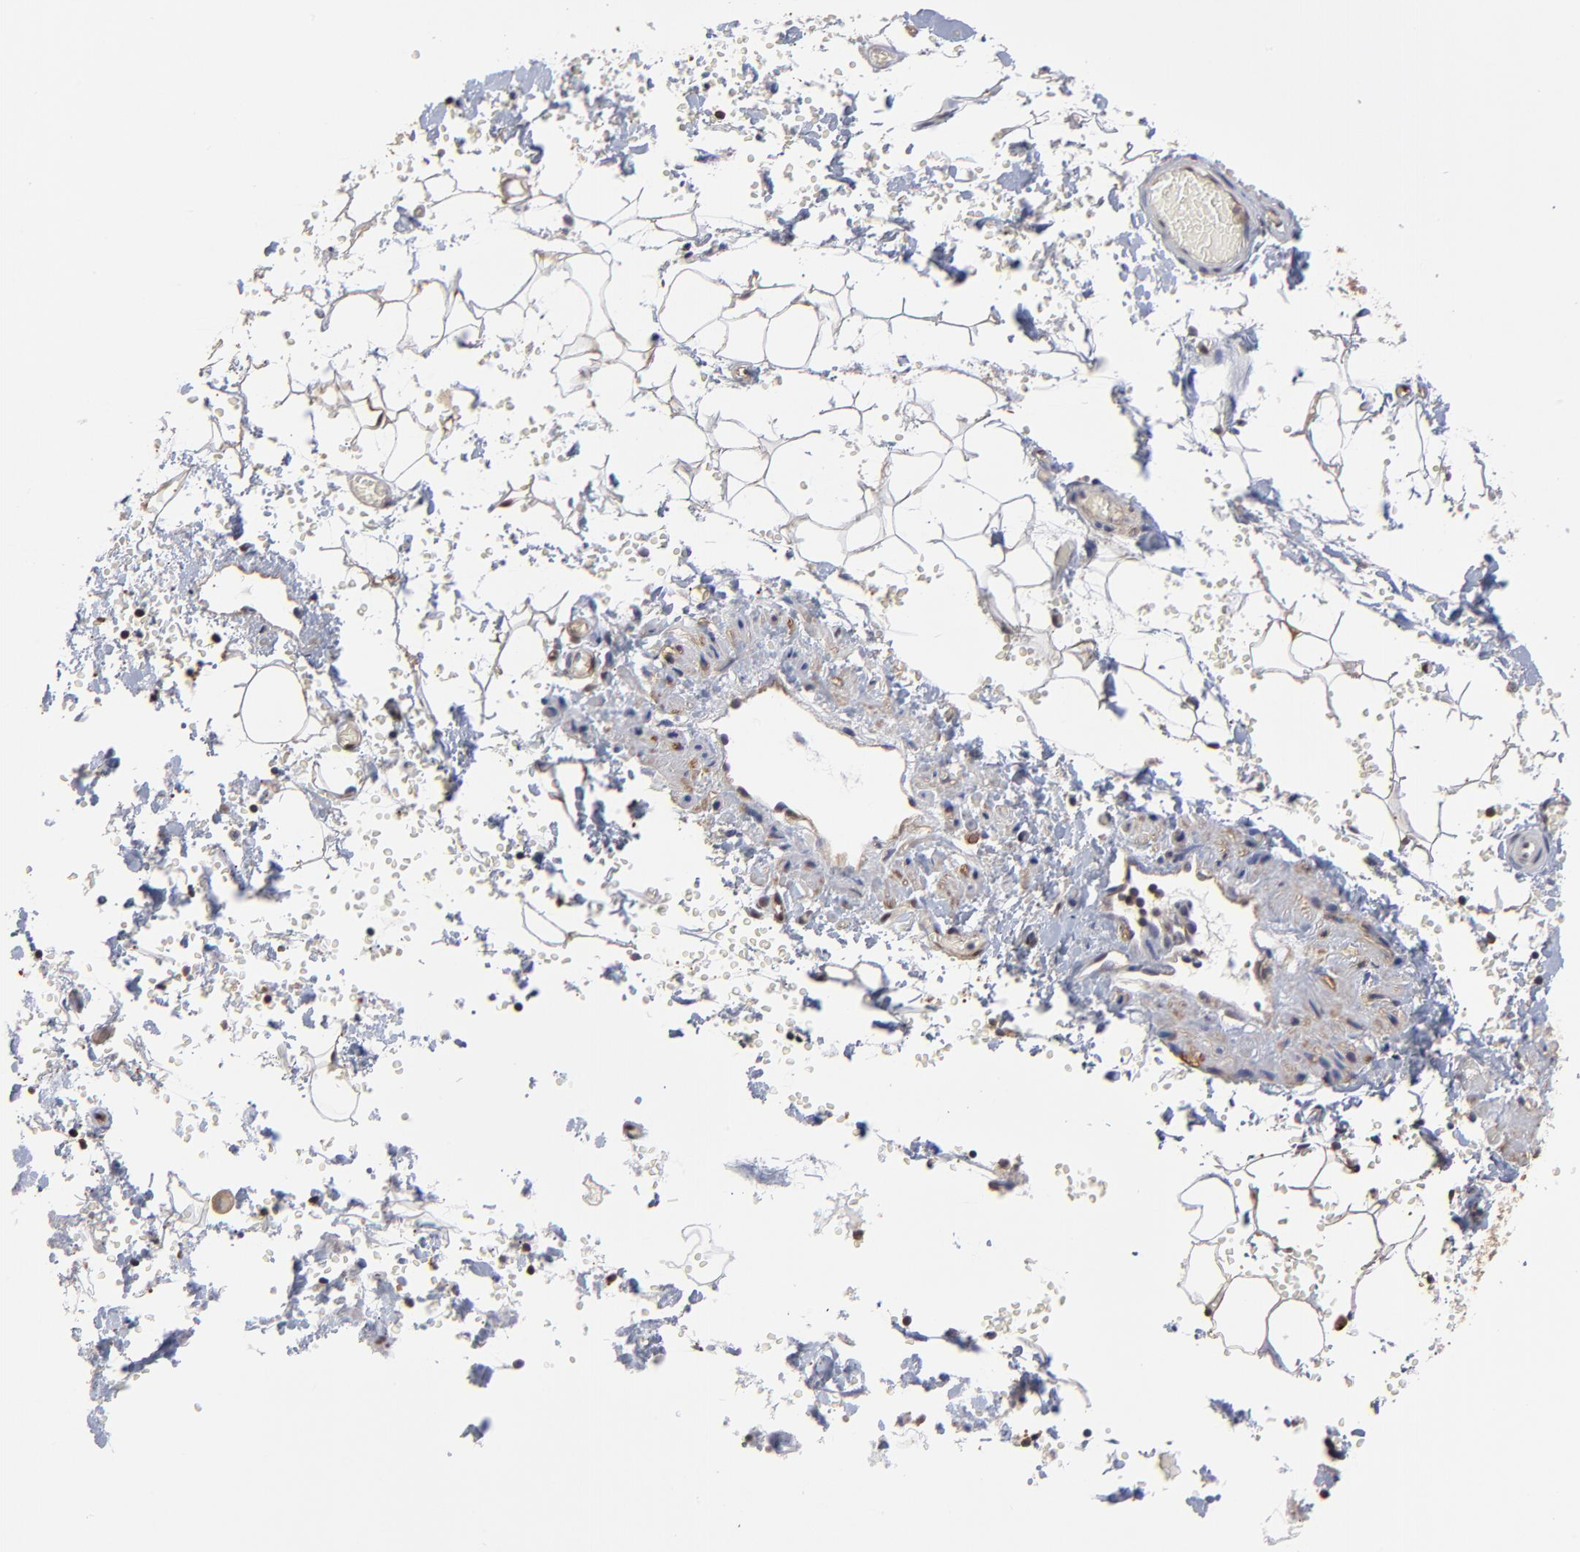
{"staining": {"intensity": "negative", "quantity": "none", "location": "none"}, "tissue": "adipose tissue", "cell_type": "Adipocytes", "image_type": "normal", "snomed": [{"axis": "morphology", "description": "Normal tissue, NOS"}, {"axis": "topography", "description": "Bronchus"}, {"axis": "topography", "description": "Lung"}], "caption": "The micrograph reveals no significant staining in adipocytes of adipose tissue. (Brightfield microscopy of DAB (3,3'-diaminobenzidine) immunohistochemistry (IHC) at high magnification).", "gene": "CCT2", "patient": {"sex": "female", "age": 56}}